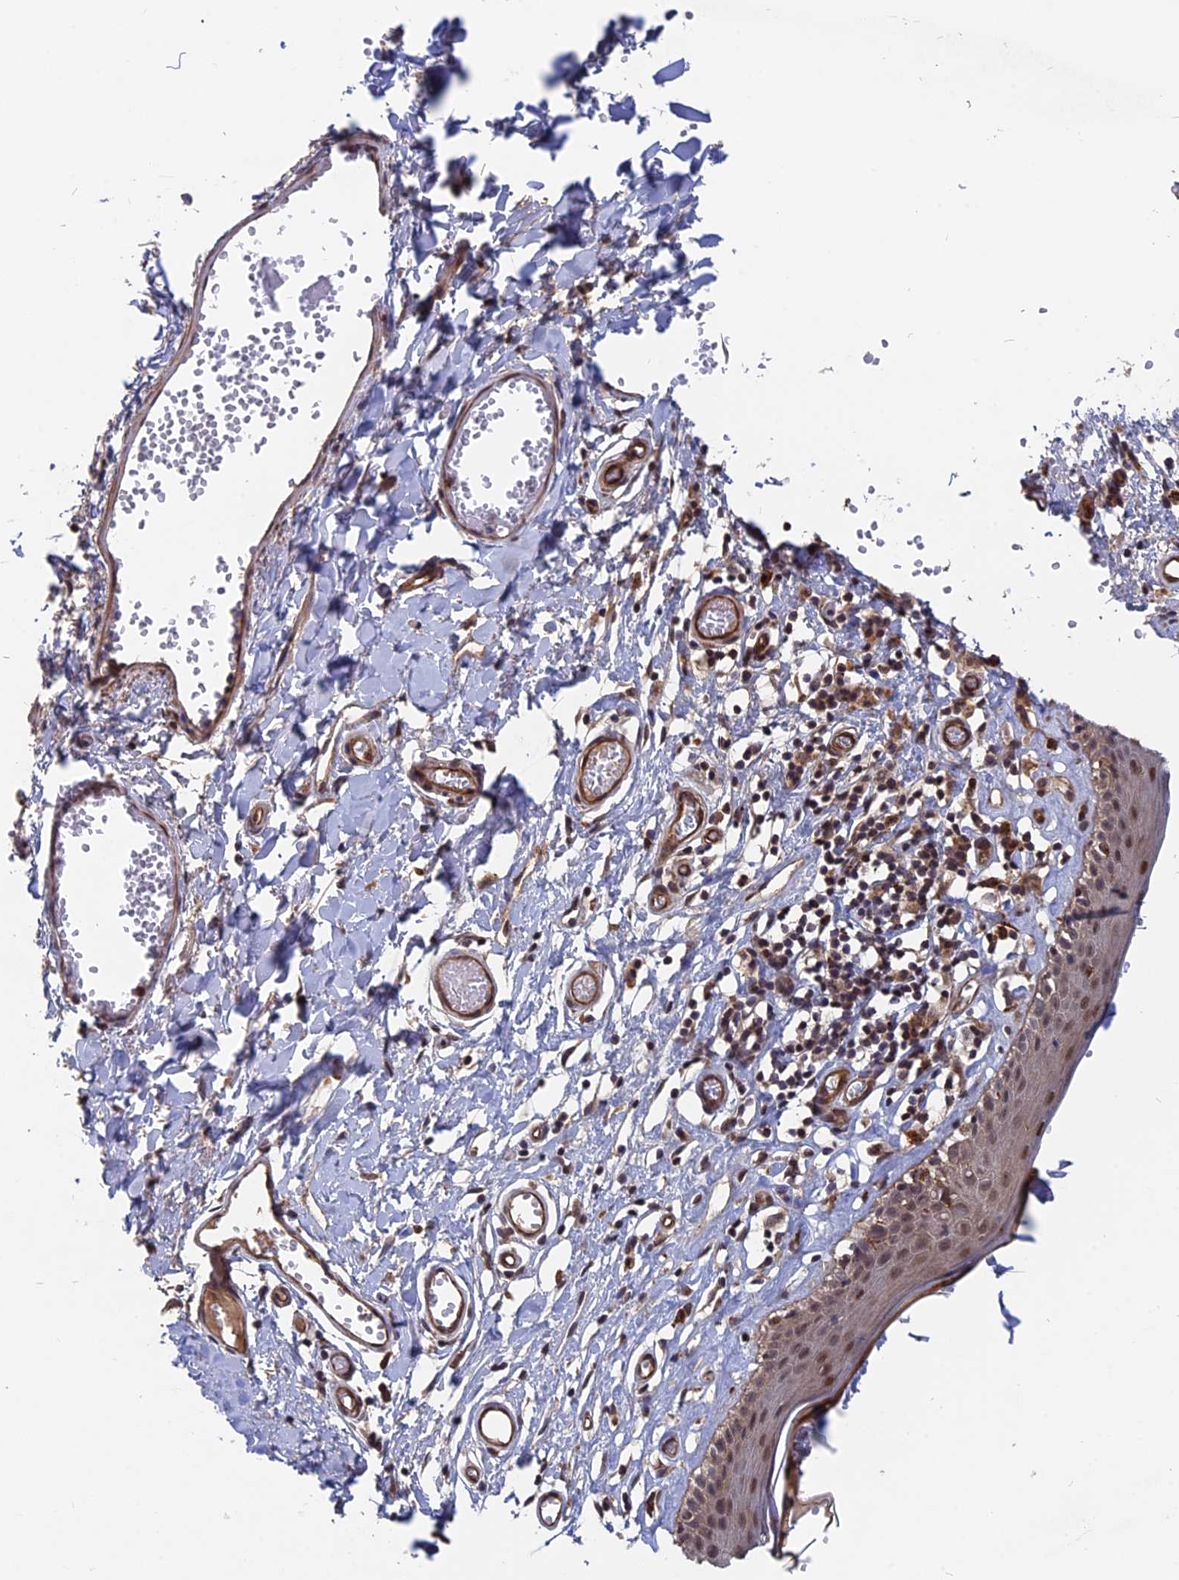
{"staining": {"intensity": "moderate", "quantity": "25%-75%", "location": "cytoplasmic/membranous,nuclear"}, "tissue": "skin", "cell_type": "Epidermal cells", "image_type": "normal", "snomed": [{"axis": "morphology", "description": "Normal tissue, NOS"}, {"axis": "topography", "description": "Adipose tissue"}, {"axis": "topography", "description": "Vascular tissue"}, {"axis": "topography", "description": "Vulva"}, {"axis": "topography", "description": "Peripheral nerve tissue"}], "caption": "IHC staining of benign skin, which exhibits medium levels of moderate cytoplasmic/membranous,nuclear positivity in approximately 25%-75% of epidermal cells indicating moderate cytoplasmic/membranous,nuclear protein staining. The staining was performed using DAB (brown) for protein detection and nuclei were counterstained in hematoxylin (blue).", "gene": "NOSIP", "patient": {"sex": "female", "age": 86}}